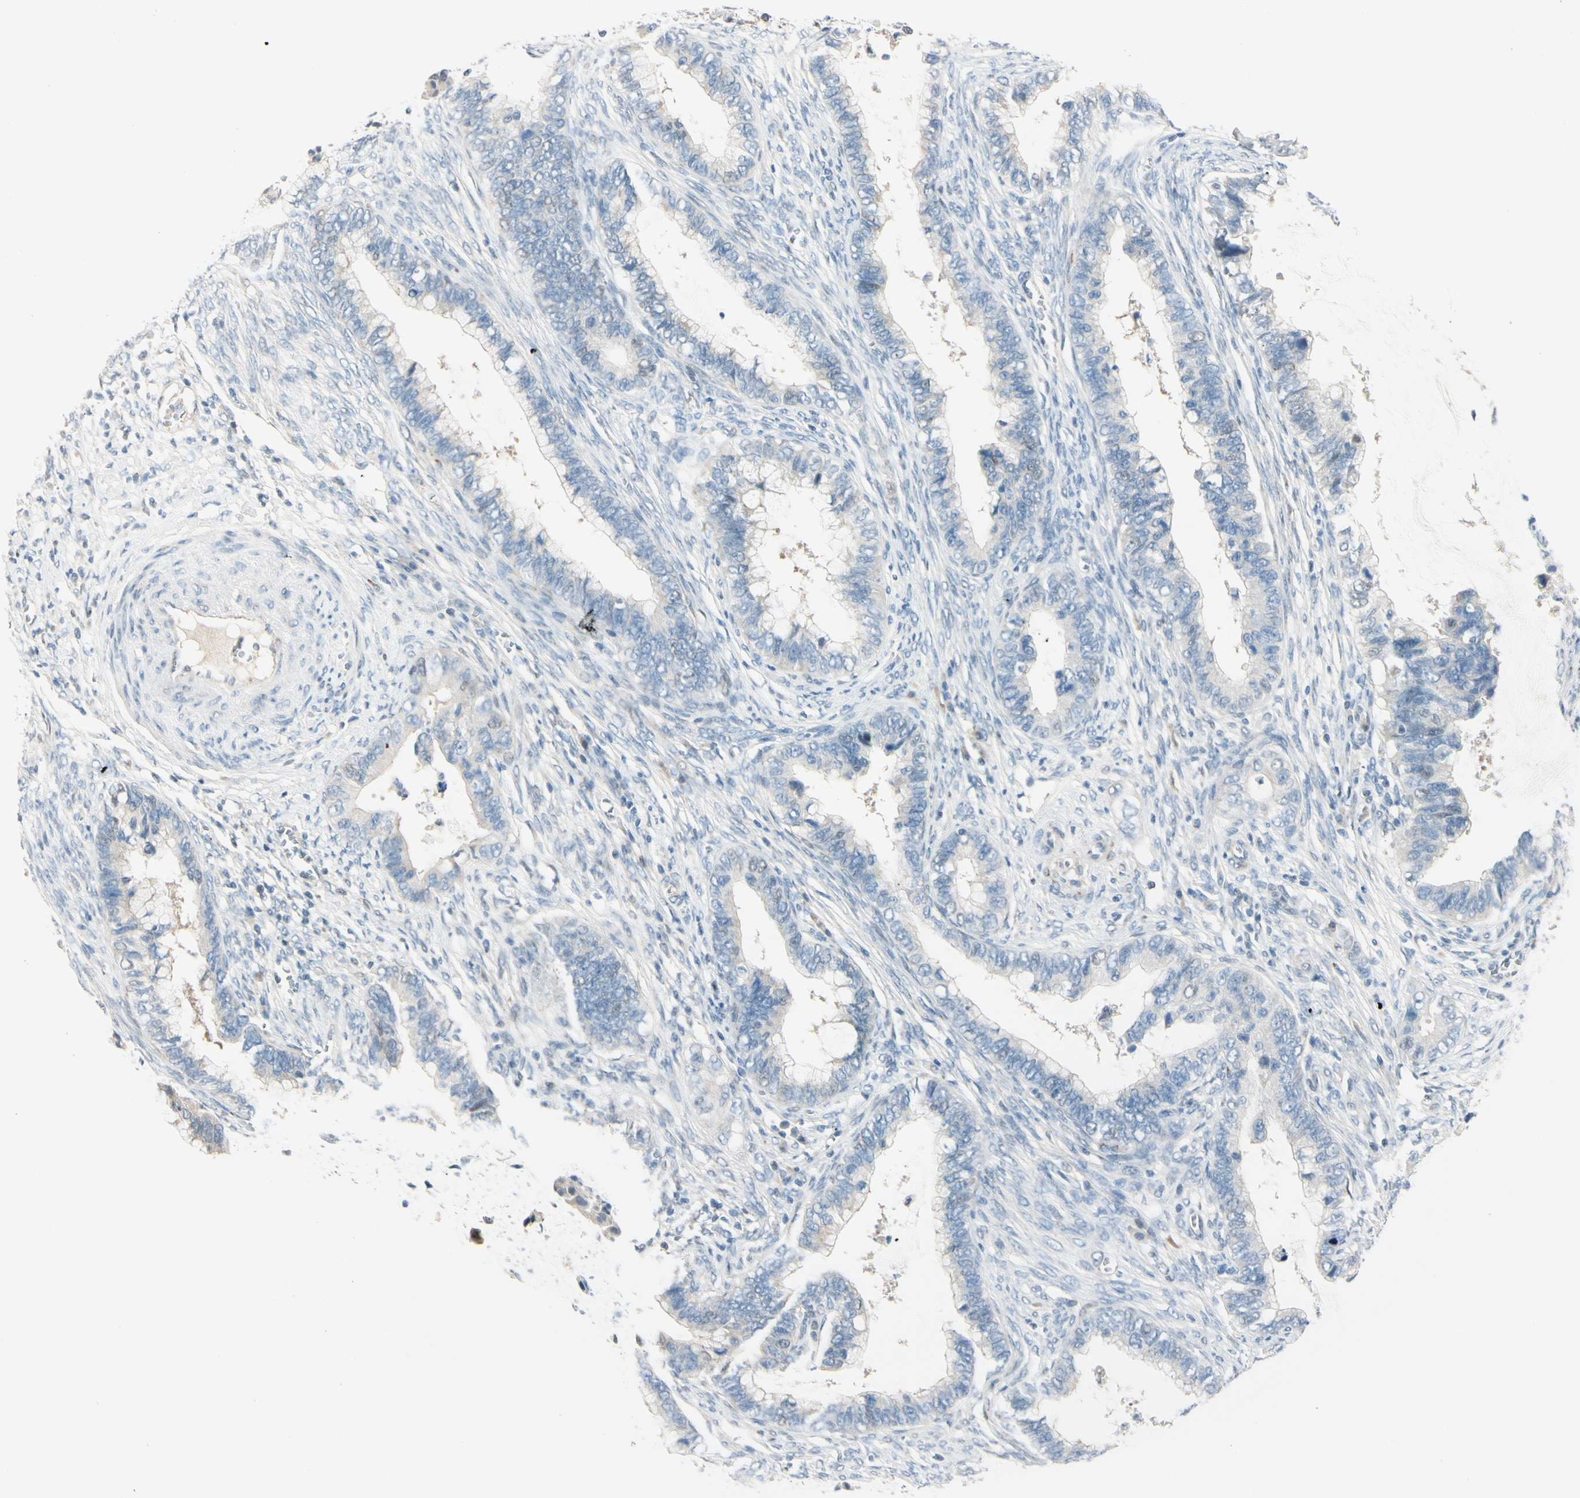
{"staining": {"intensity": "negative", "quantity": "none", "location": "none"}, "tissue": "cervical cancer", "cell_type": "Tumor cells", "image_type": "cancer", "snomed": [{"axis": "morphology", "description": "Adenocarcinoma, NOS"}, {"axis": "topography", "description": "Cervix"}], "caption": "Image shows no significant protein expression in tumor cells of adenocarcinoma (cervical).", "gene": "B4GALNT1", "patient": {"sex": "female", "age": 44}}